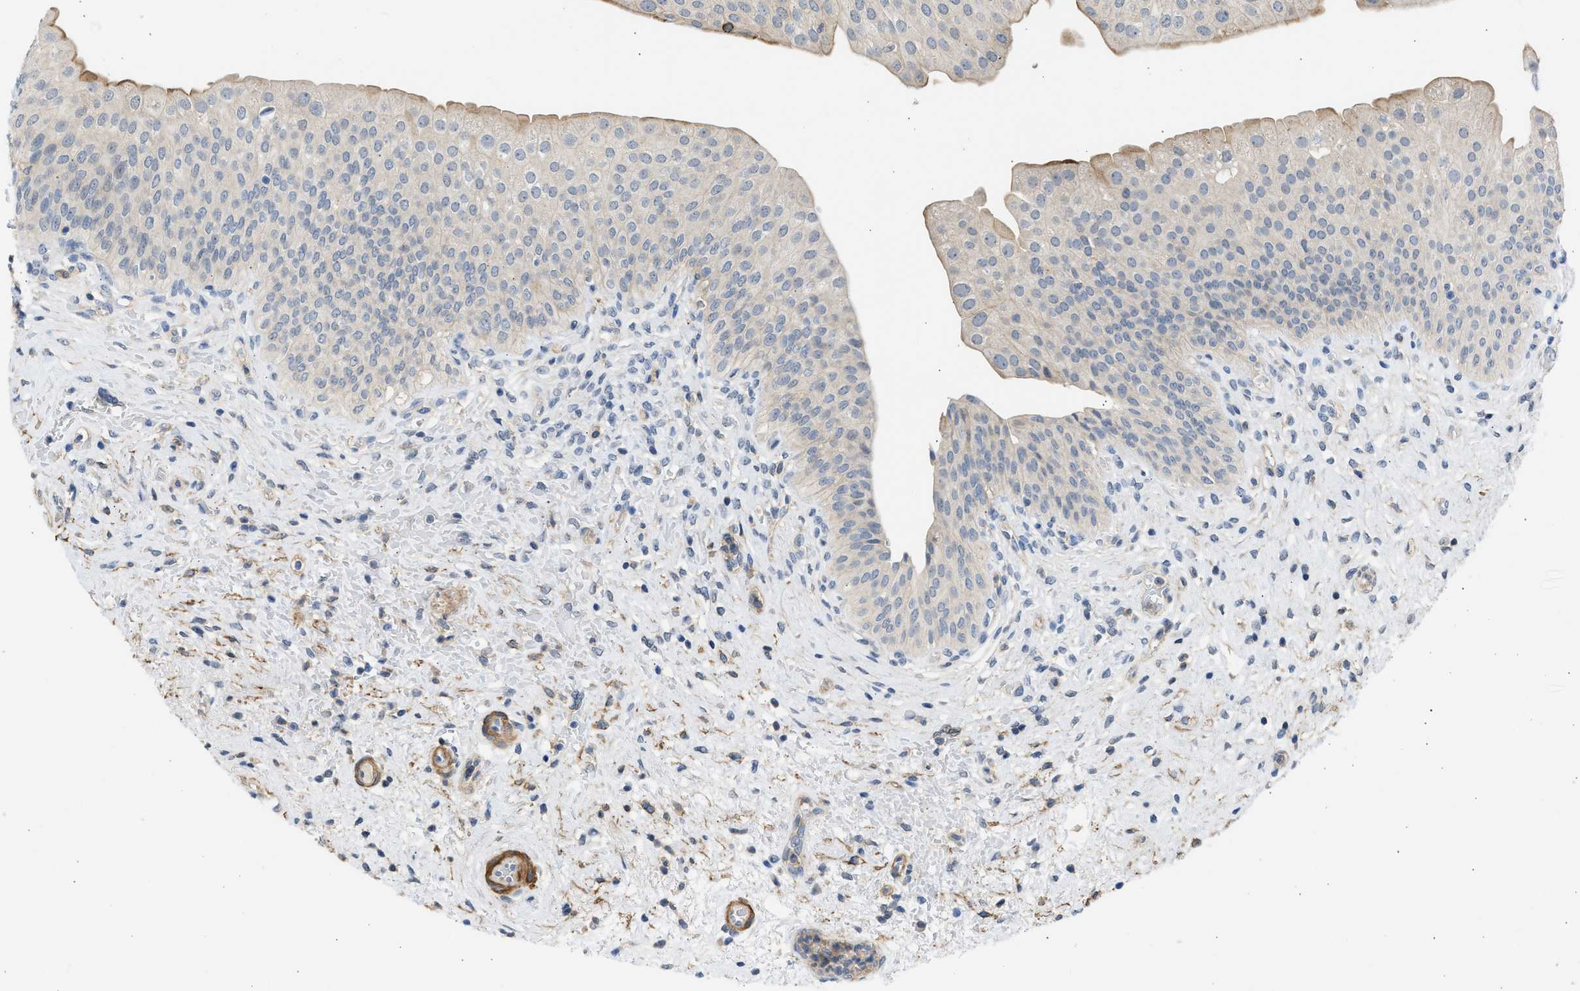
{"staining": {"intensity": "negative", "quantity": "none", "location": "none"}, "tissue": "urinary bladder", "cell_type": "Urothelial cells", "image_type": "normal", "snomed": [{"axis": "morphology", "description": "Normal tissue, NOS"}, {"axis": "topography", "description": "Urinary bladder"}], "caption": "Immunohistochemical staining of normal urinary bladder reveals no significant positivity in urothelial cells.", "gene": "PCNX3", "patient": {"sex": "male", "age": 46}}